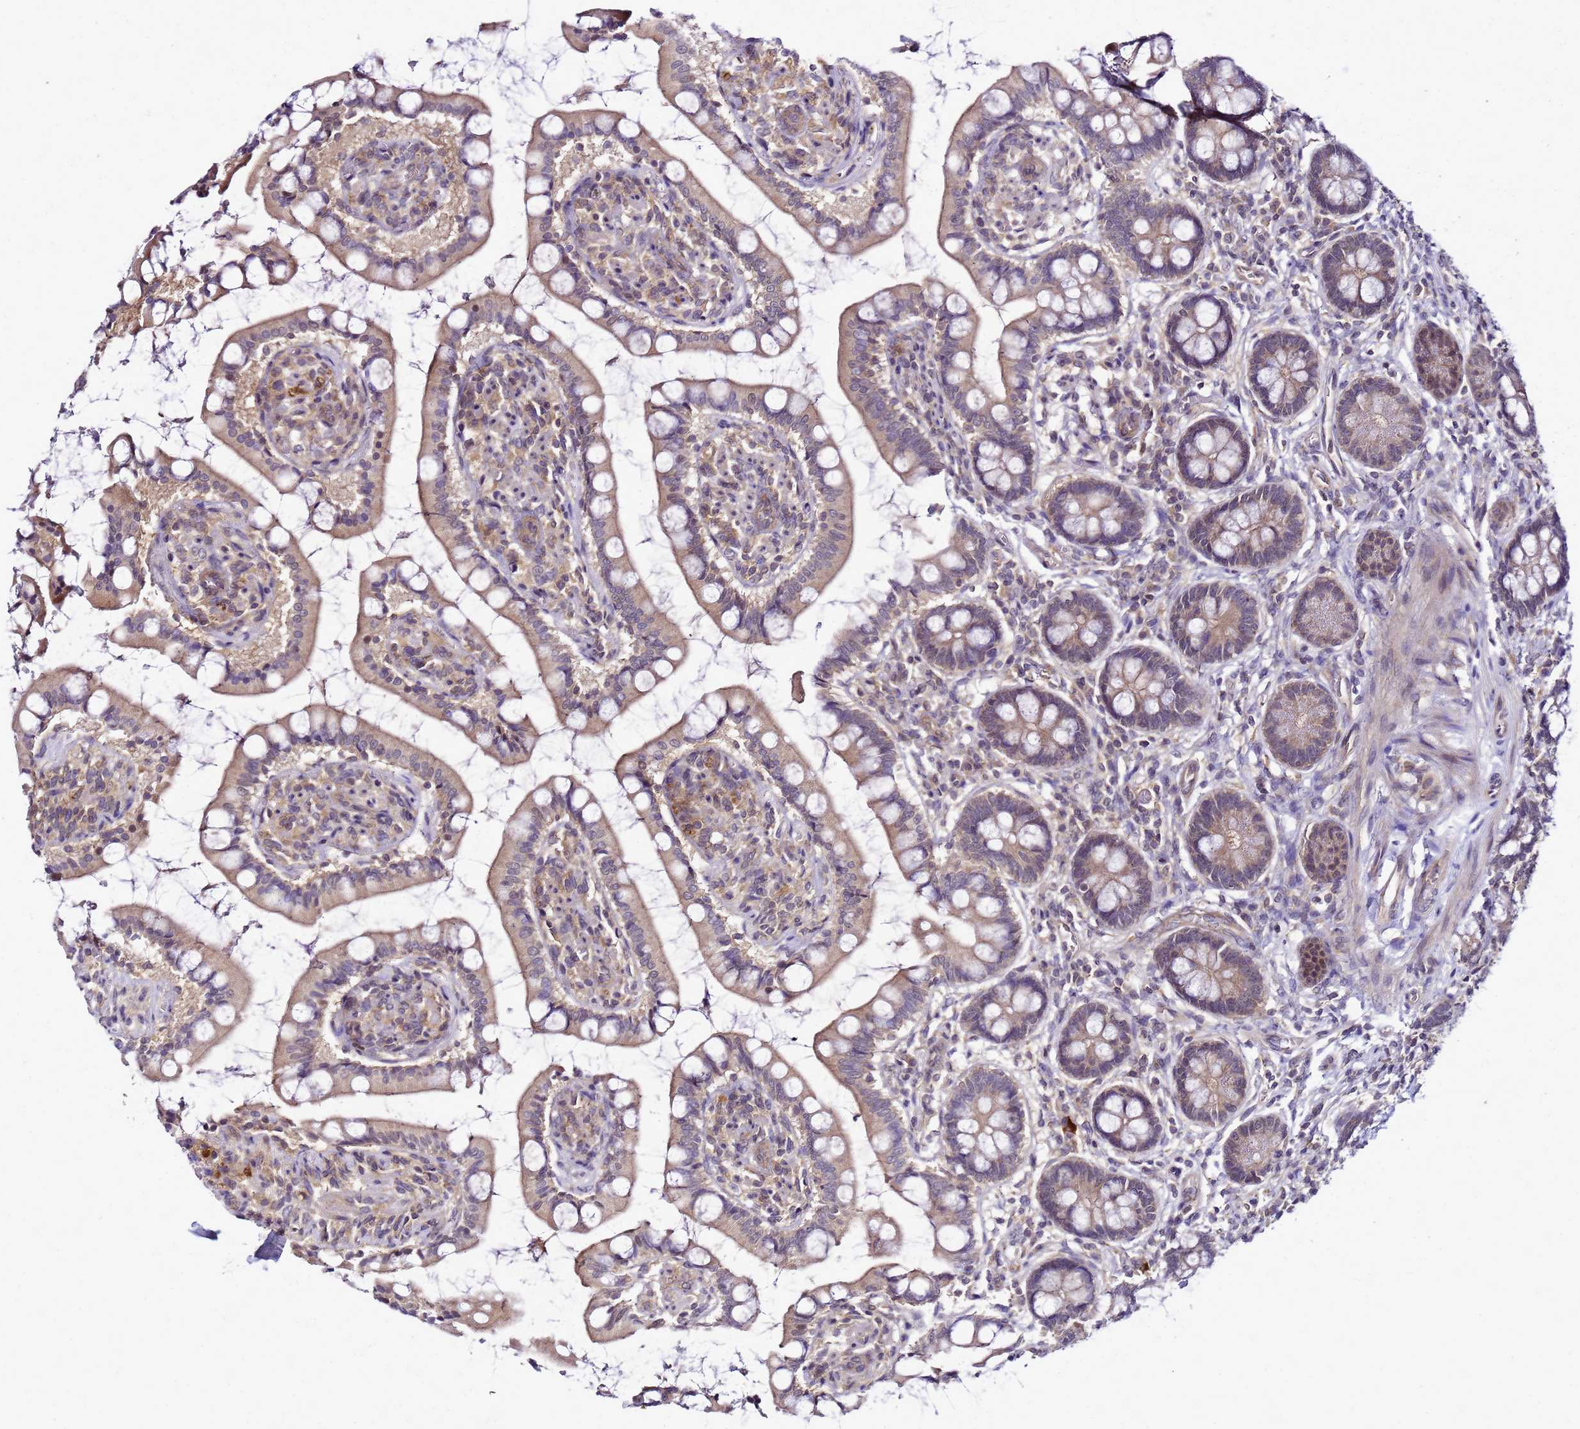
{"staining": {"intensity": "moderate", "quantity": ">75%", "location": "cytoplasmic/membranous"}, "tissue": "small intestine", "cell_type": "Glandular cells", "image_type": "normal", "snomed": [{"axis": "morphology", "description": "Normal tissue, NOS"}, {"axis": "topography", "description": "Small intestine"}], "caption": "Immunohistochemistry photomicrograph of benign human small intestine stained for a protein (brown), which shows medium levels of moderate cytoplasmic/membranous staining in approximately >75% of glandular cells.", "gene": "SAT1", "patient": {"sex": "male", "age": 52}}